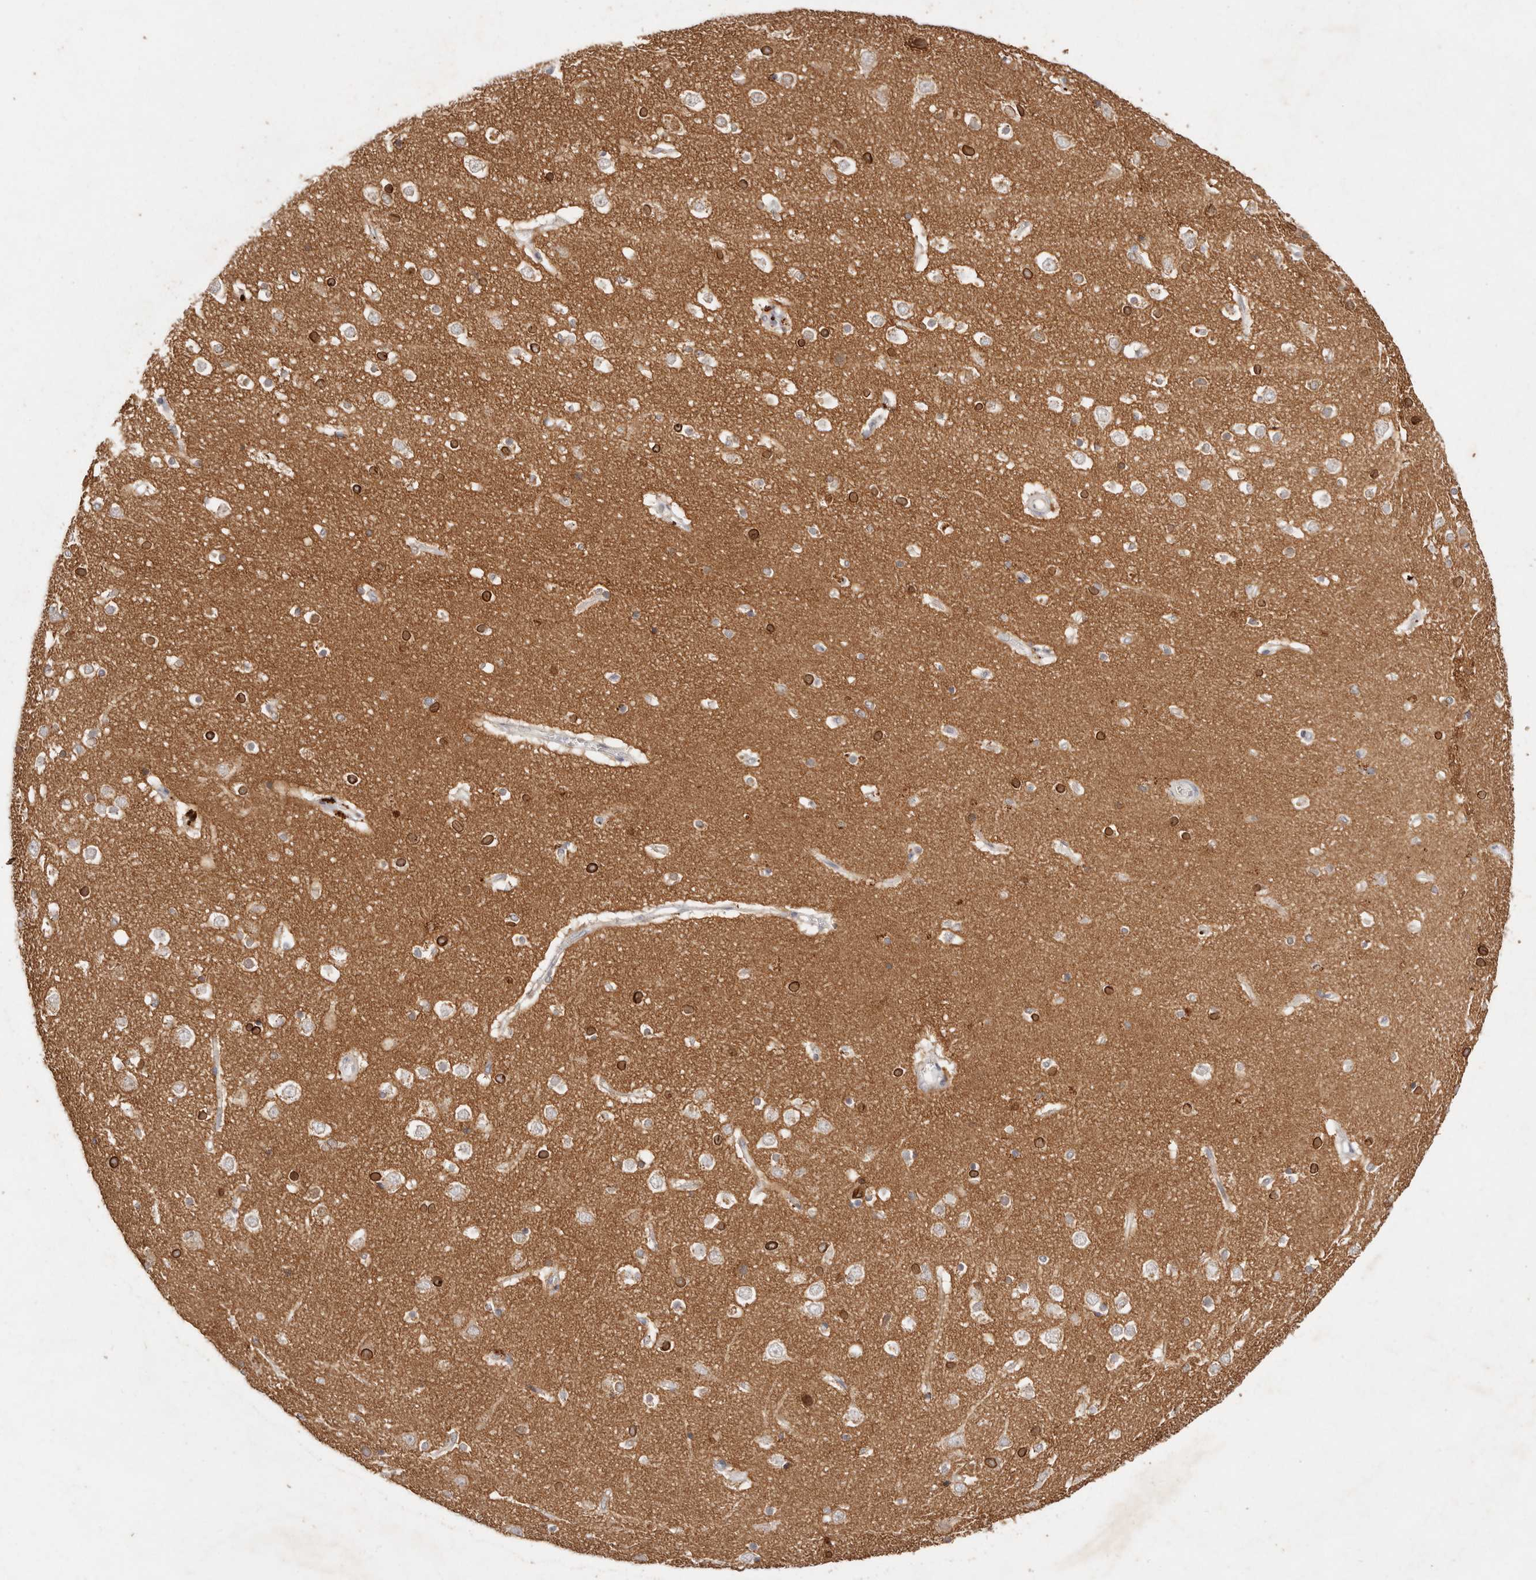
{"staining": {"intensity": "weak", "quantity": "25%-75%", "location": "cytoplasmic/membranous"}, "tissue": "cerebral cortex", "cell_type": "Endothelial cells", "image_type": "normal", "snomed": [{"axis": "morphology", "description": "Normal tissue, NOS"}, {"axis": "topography", "description": "Cerebral cortex"}], "caption": "Immunohistochemistry of benign human cerebral cortex demonstrates low levels of weak cytoplasmic/membranous expression in about 25%-75% of endothelial cells. (DAB (3,3'-diaminobenzidine) IHC, brown staining for protein, blue staining for nuclei).", "gene": "CXADR", "patient": {"sex": "male", "age": 54}}